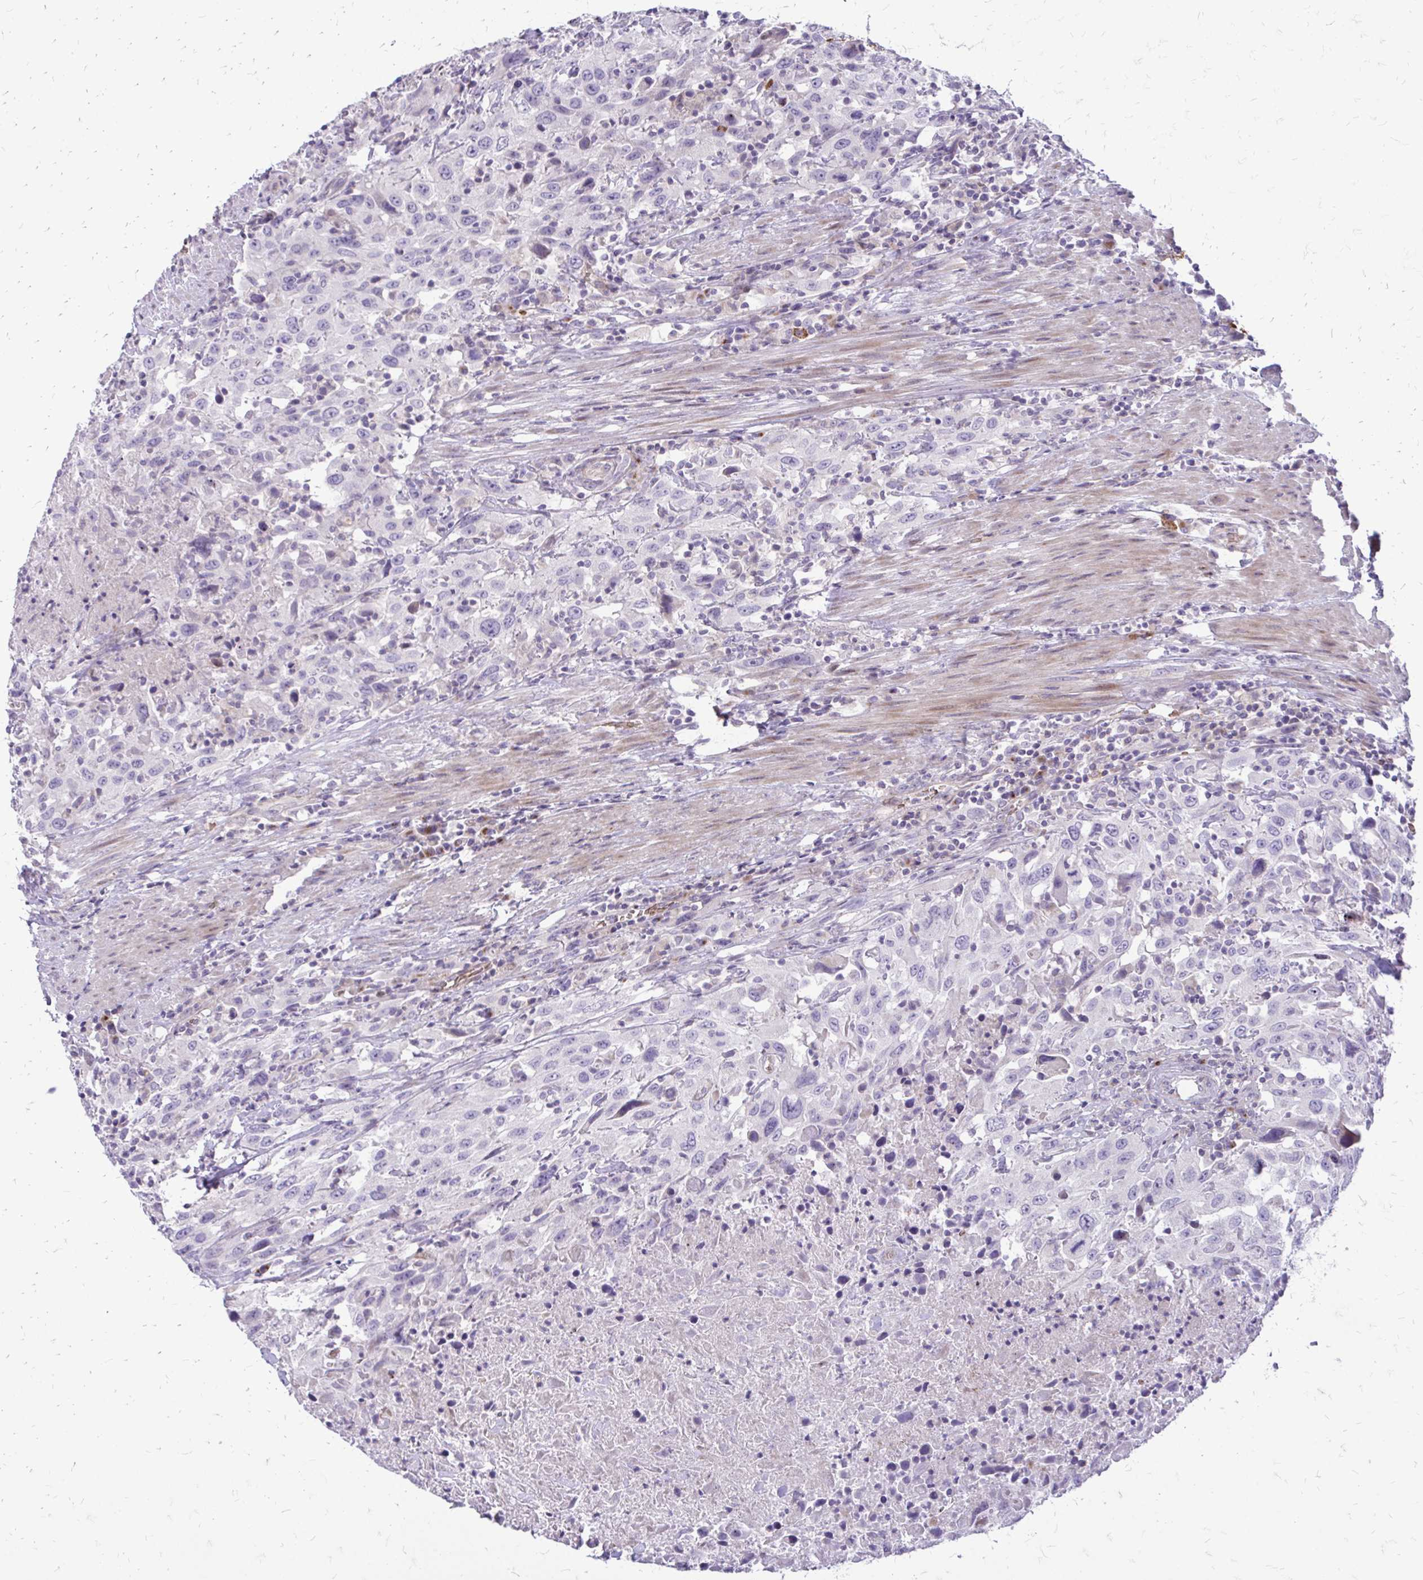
{"staining": {"intensity": "negative", "quantity": "none", "location": "none"}, "tissue": "urothelial cancer", "cell_type": "Tumor cells", "image_type": "cancer", "snomed": [{"axis": "morphology", "description": "Urothelial carcinoma, High grade"}, {"axis": "topography", "description": "Urinary bladder"}], "caption": "This is a micrograph of IHC staining of high-grade urothelial carcinoma, which shows no positivity in tumor cells.", "gene": "FUNDC2", "patient": {"sex": "male", "age": 61}}